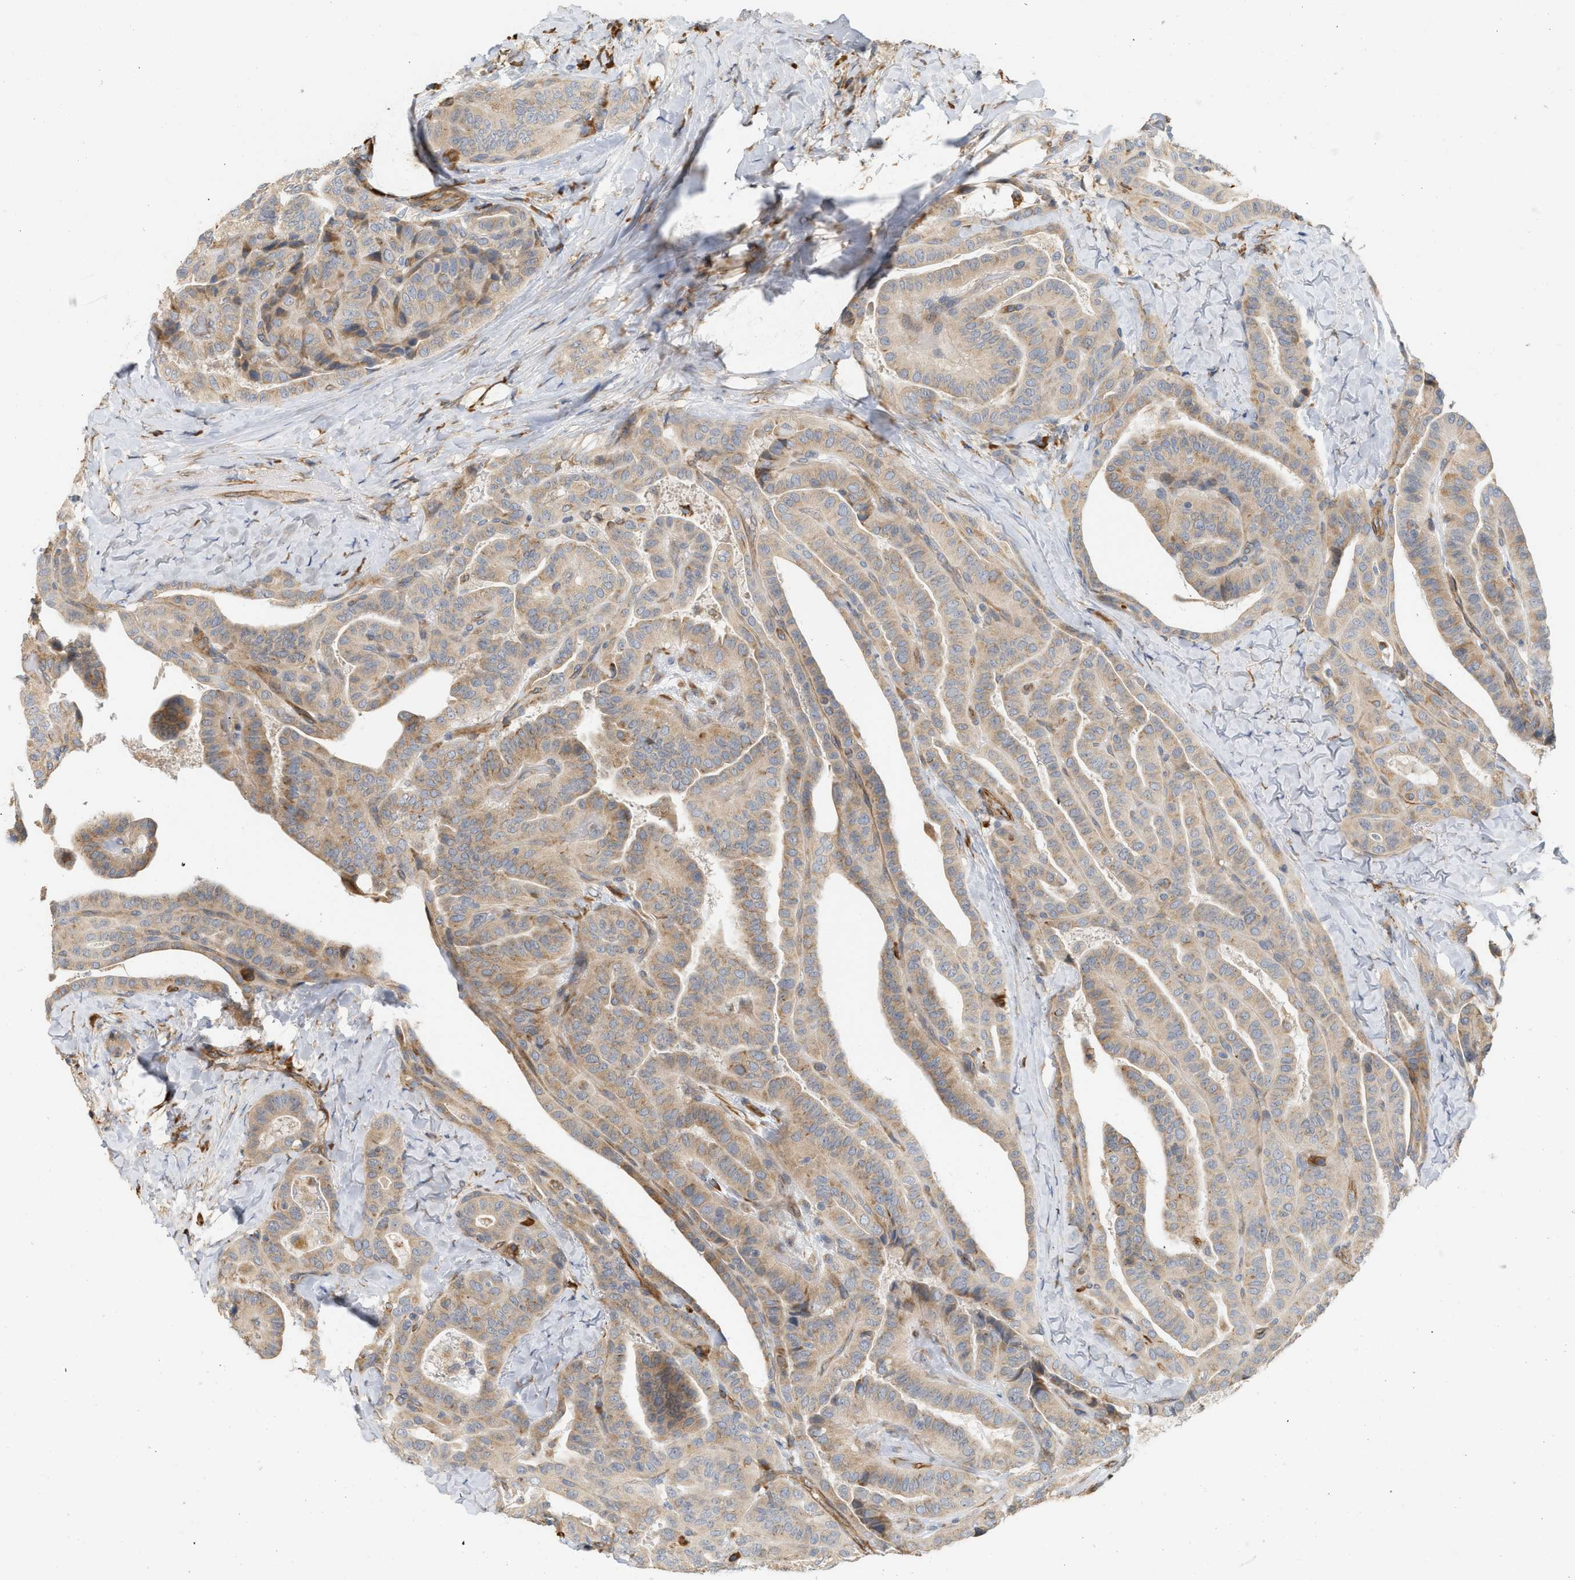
{"staining": {"intensity": "weak", "quantity": ">75%", "location": "cytoplasmic/membranous"}, "tissue": "thyroid cancer", "cell_type": "Tumor cells", "image_type": "cancer", "snomed": [{"axis": "morphology", "description": "Papillary adenocarcinoma, NOS"}, {"axis": "topography", "description": "Thyroid gland"}], "caption": "High-power microscopy captured an immunohistochemistry histopathology image of papillary adenocarcinoma (thyroid), revealing weak cytoplasmic/membranous expression in about >75% of tumor cells.", "gene": "SVOP", "patient": {"sex": "male", "age": 77}}